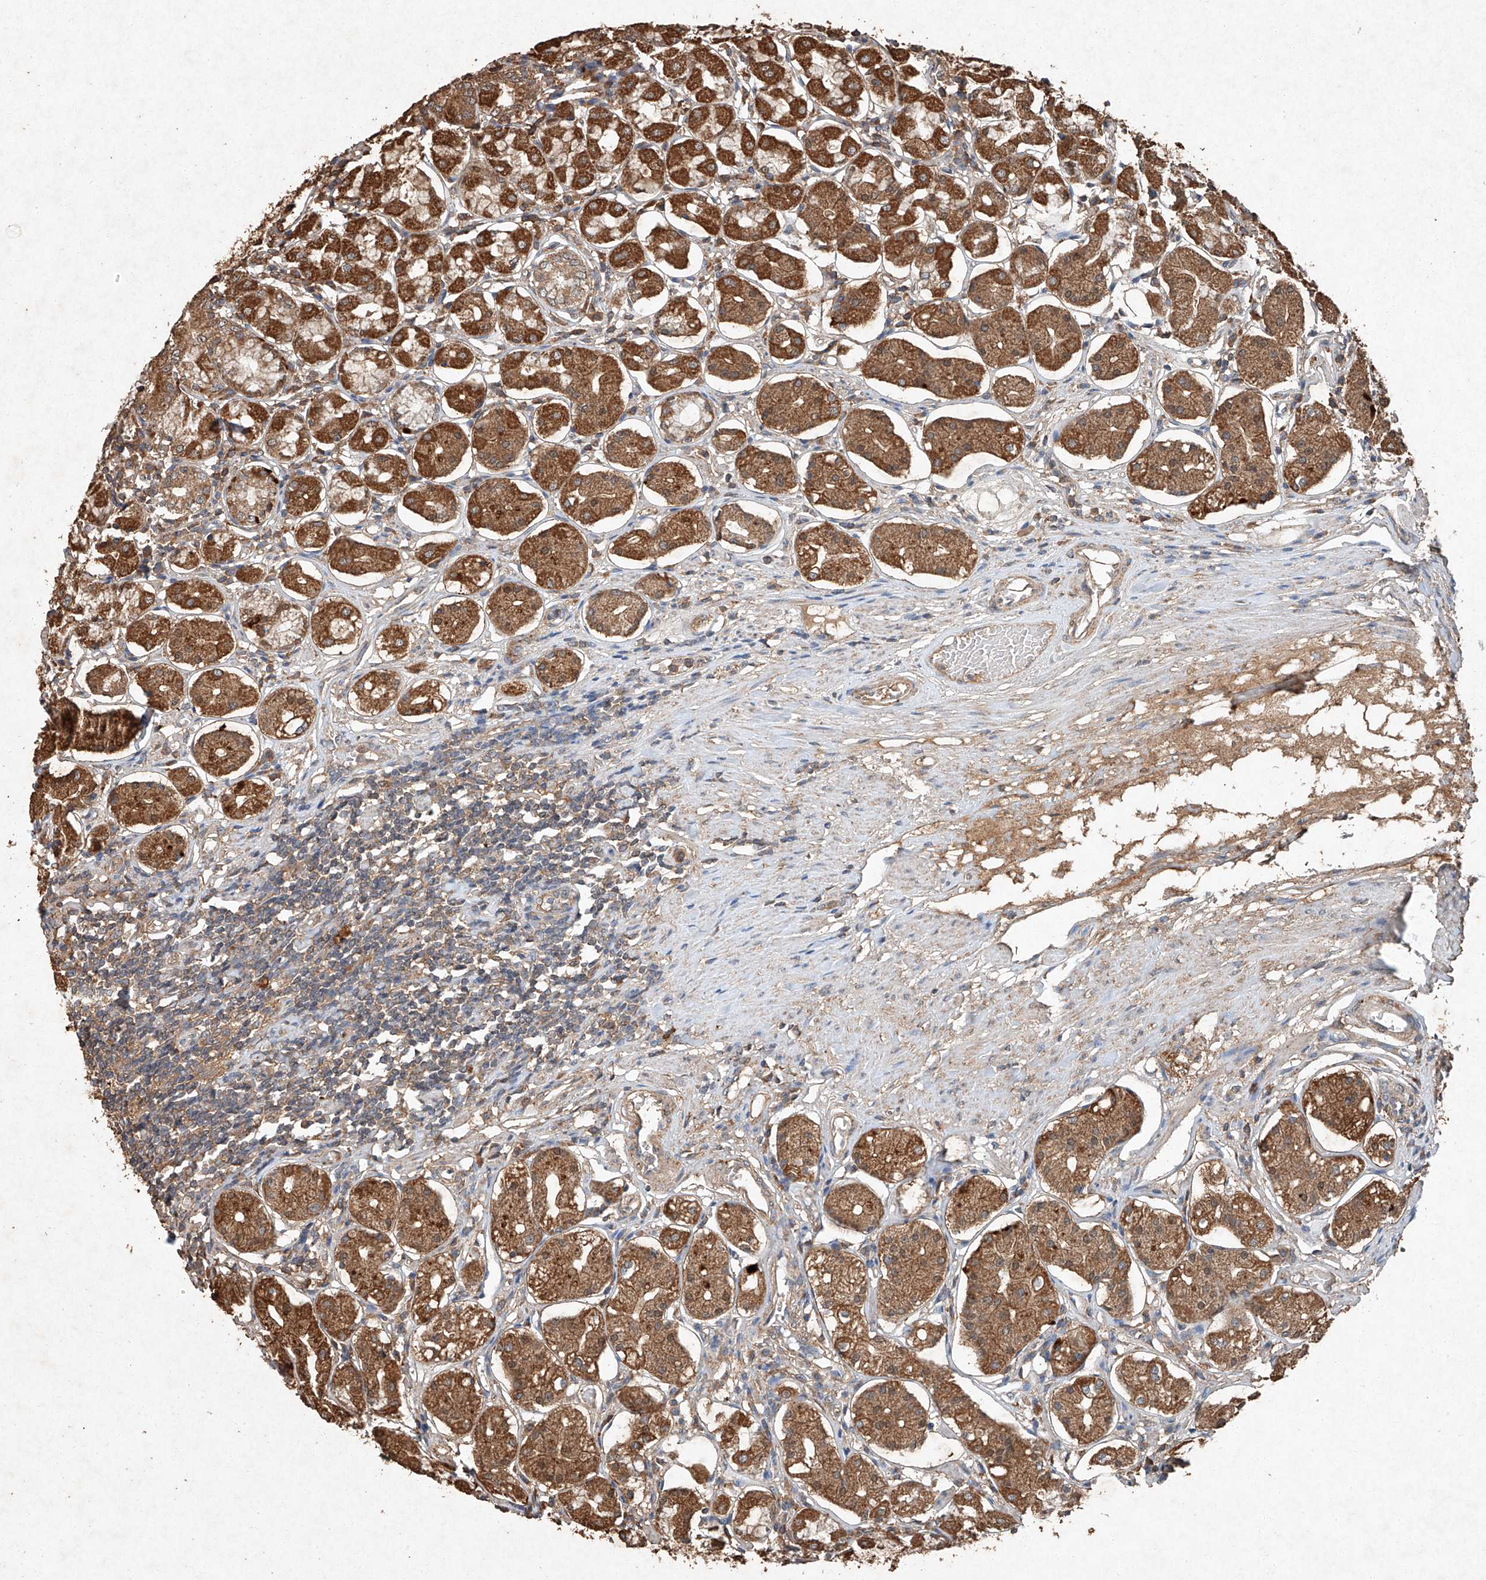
{"staining": {"intensity": "moderate", "quantity": ">75%", "location": "cytoplasmic/membranous"}, "tissue": "stomach", "cell_type": "Glandular cells", "image_type": "normal", "snomed": [{"axis": "morphology", "description": "Normal tissue, NOS"}, {"axis": "topography", "description": "Stomach, lower"}], "caption": "Glandular cells demonstrate medium levels of moderate cytoplasmic/membranous expression in about >75% of cells in benign stomach. Using DAB (3,3'-diaminobenzidine) (brown) and hematoxylin (blue) stains, captured at high magnification using brightfield microscopy.", "gene": "STK3", "patient": {"sex": "female", "age": 56}}